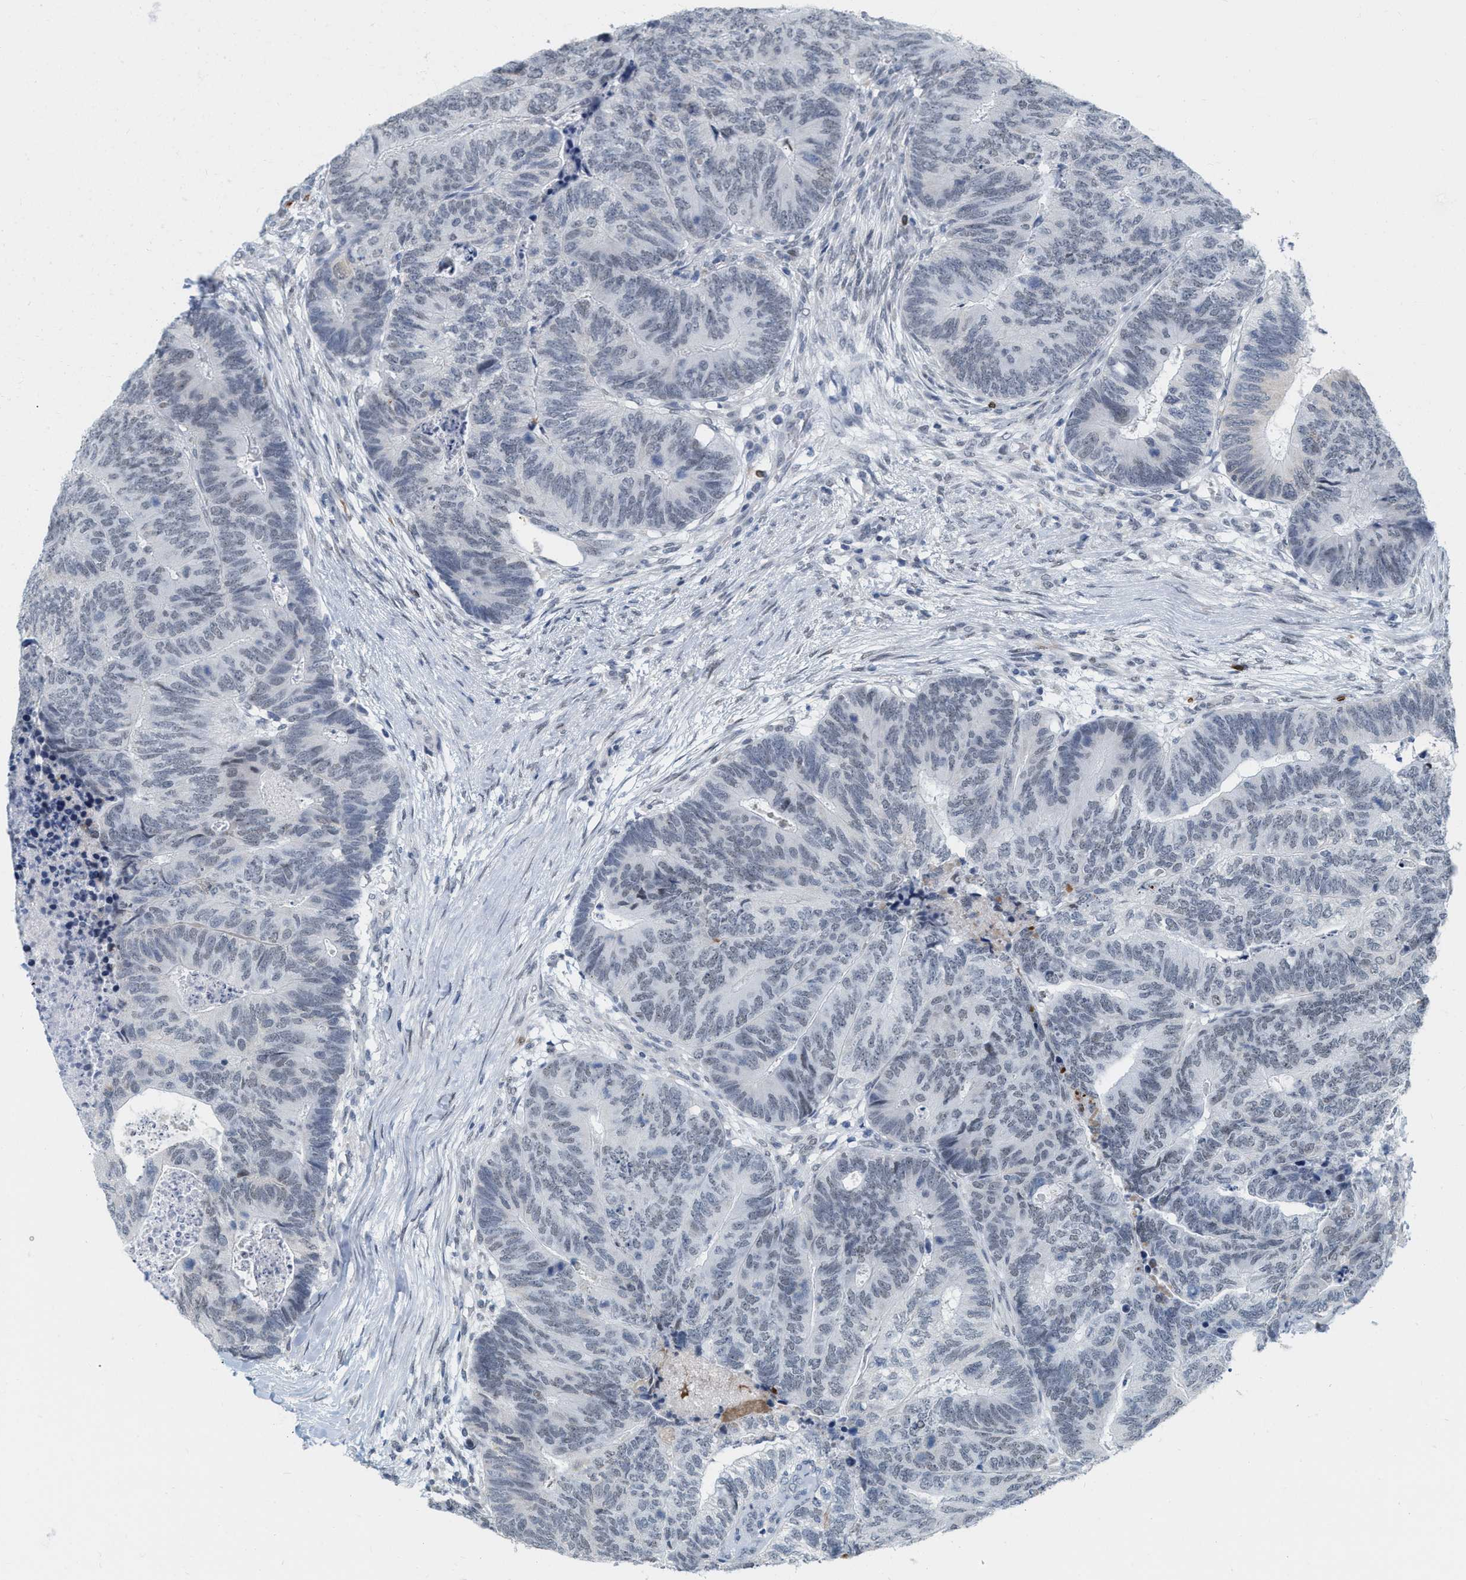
{"staining": {"intensity": "negative", "quantity": "none", "location": "none"}, "tissue": "colorectal cancer", "cell_type": "Tumor cells", "image_type": "cancer", "snomed": [{"axis": "morphology", "description": "Adenocarcinoma, NOS"}, {"axis": "topography", "description": "Colon"}], "caption": "The micrograph exhibits no significant staining in tumor cells of colorectal cancer.", "gene": "XIRP1", "patient": {"sex": "female", "age": 67}}